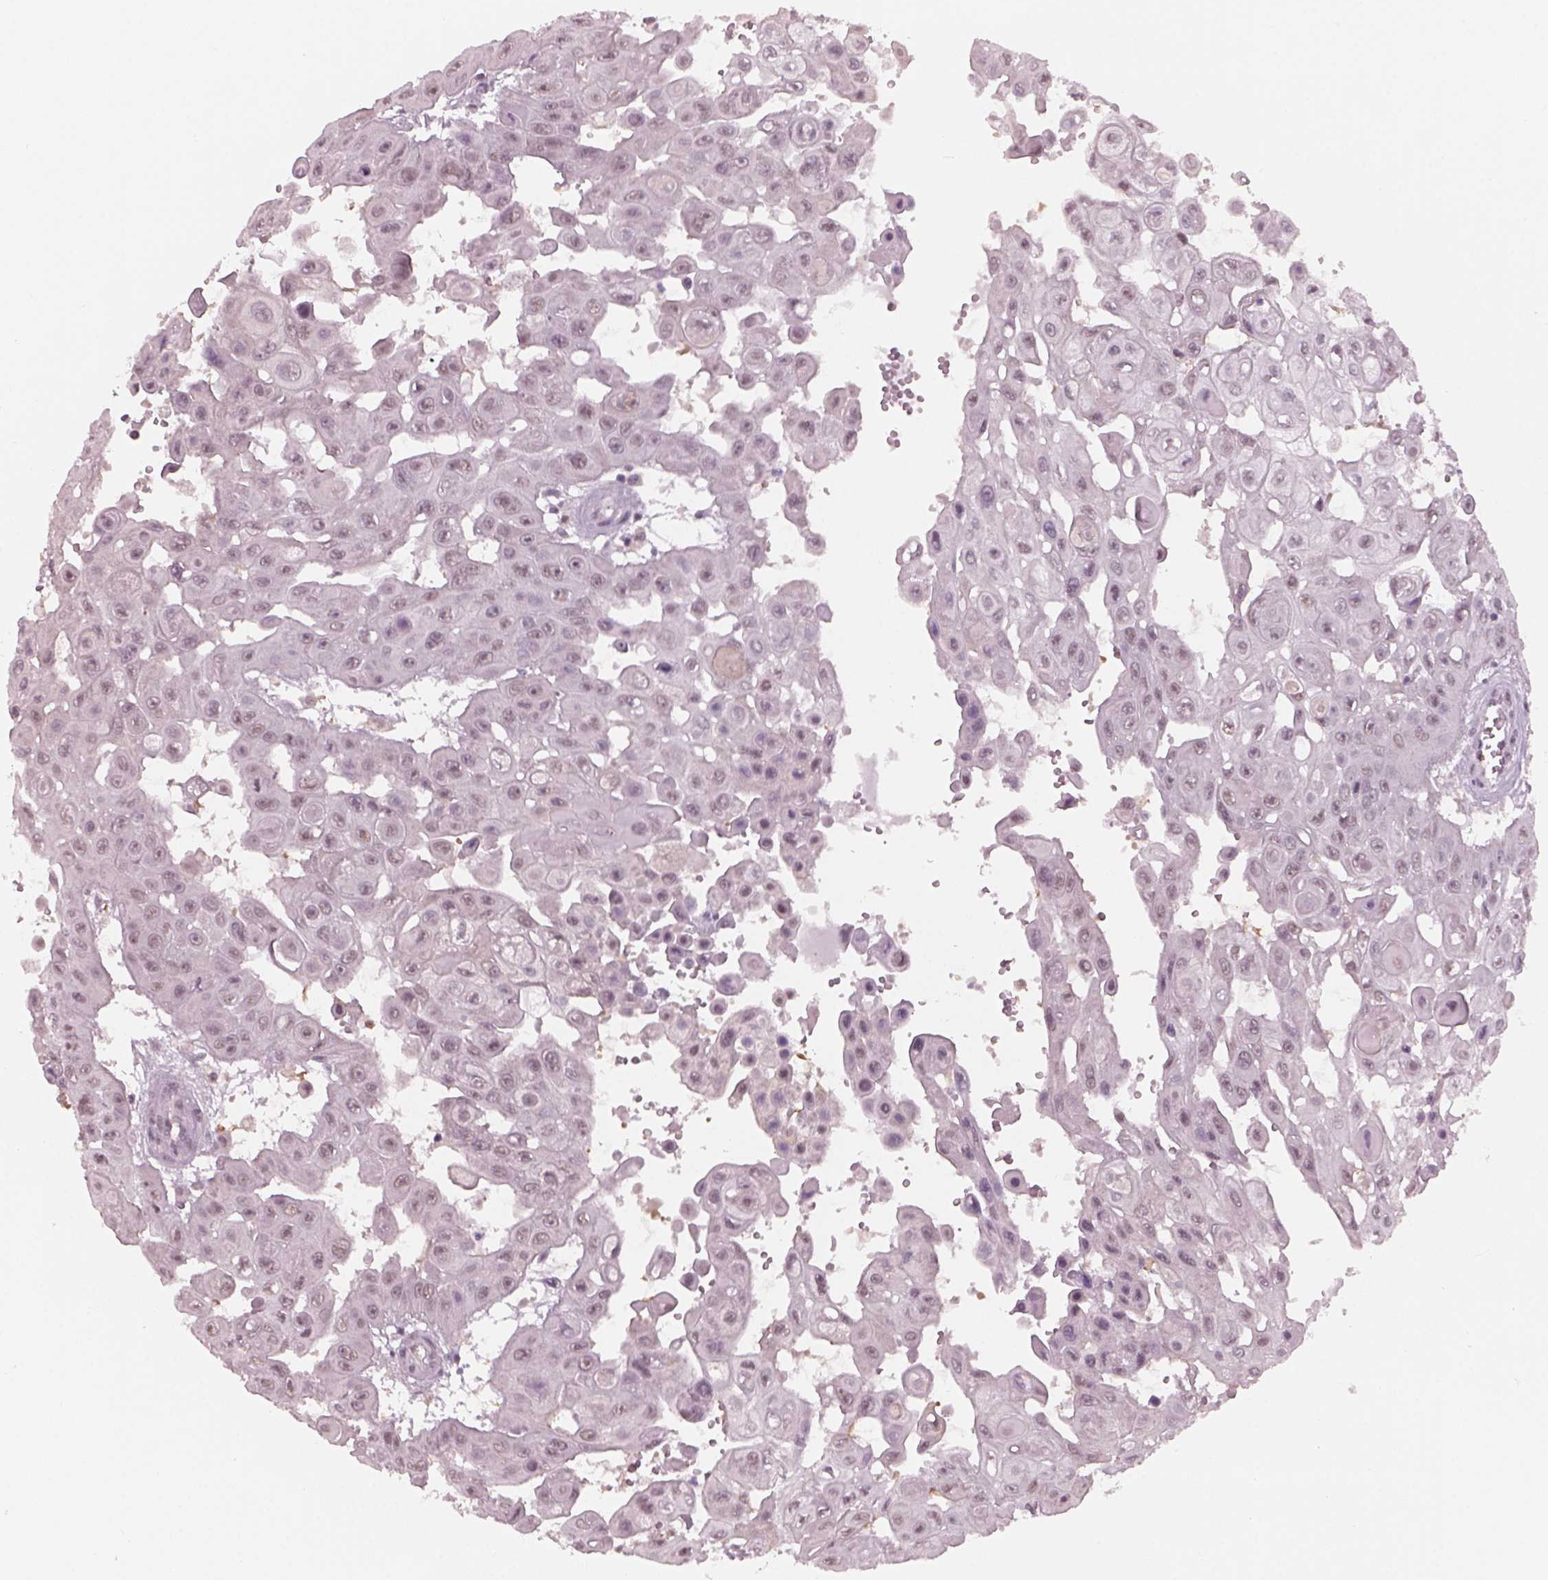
{"staining": {"intensity": "negative", "quantity": "none", "location": "none"}, "tissue": "head and neck cancer", "cell_type": "Tumor cells", "image_type": "cancer", "snomed": [{"axis": "morphology", "description": "Adenocarcinoma, NOS"}, {"axis": "topography", "description": "Head-Neck"}], "caption": "Protein analysis of head and neck cancer displays no significant positivity in tumor cells.", "gene": "NAT8", "patient": {"sex": "male", "age": 73}}